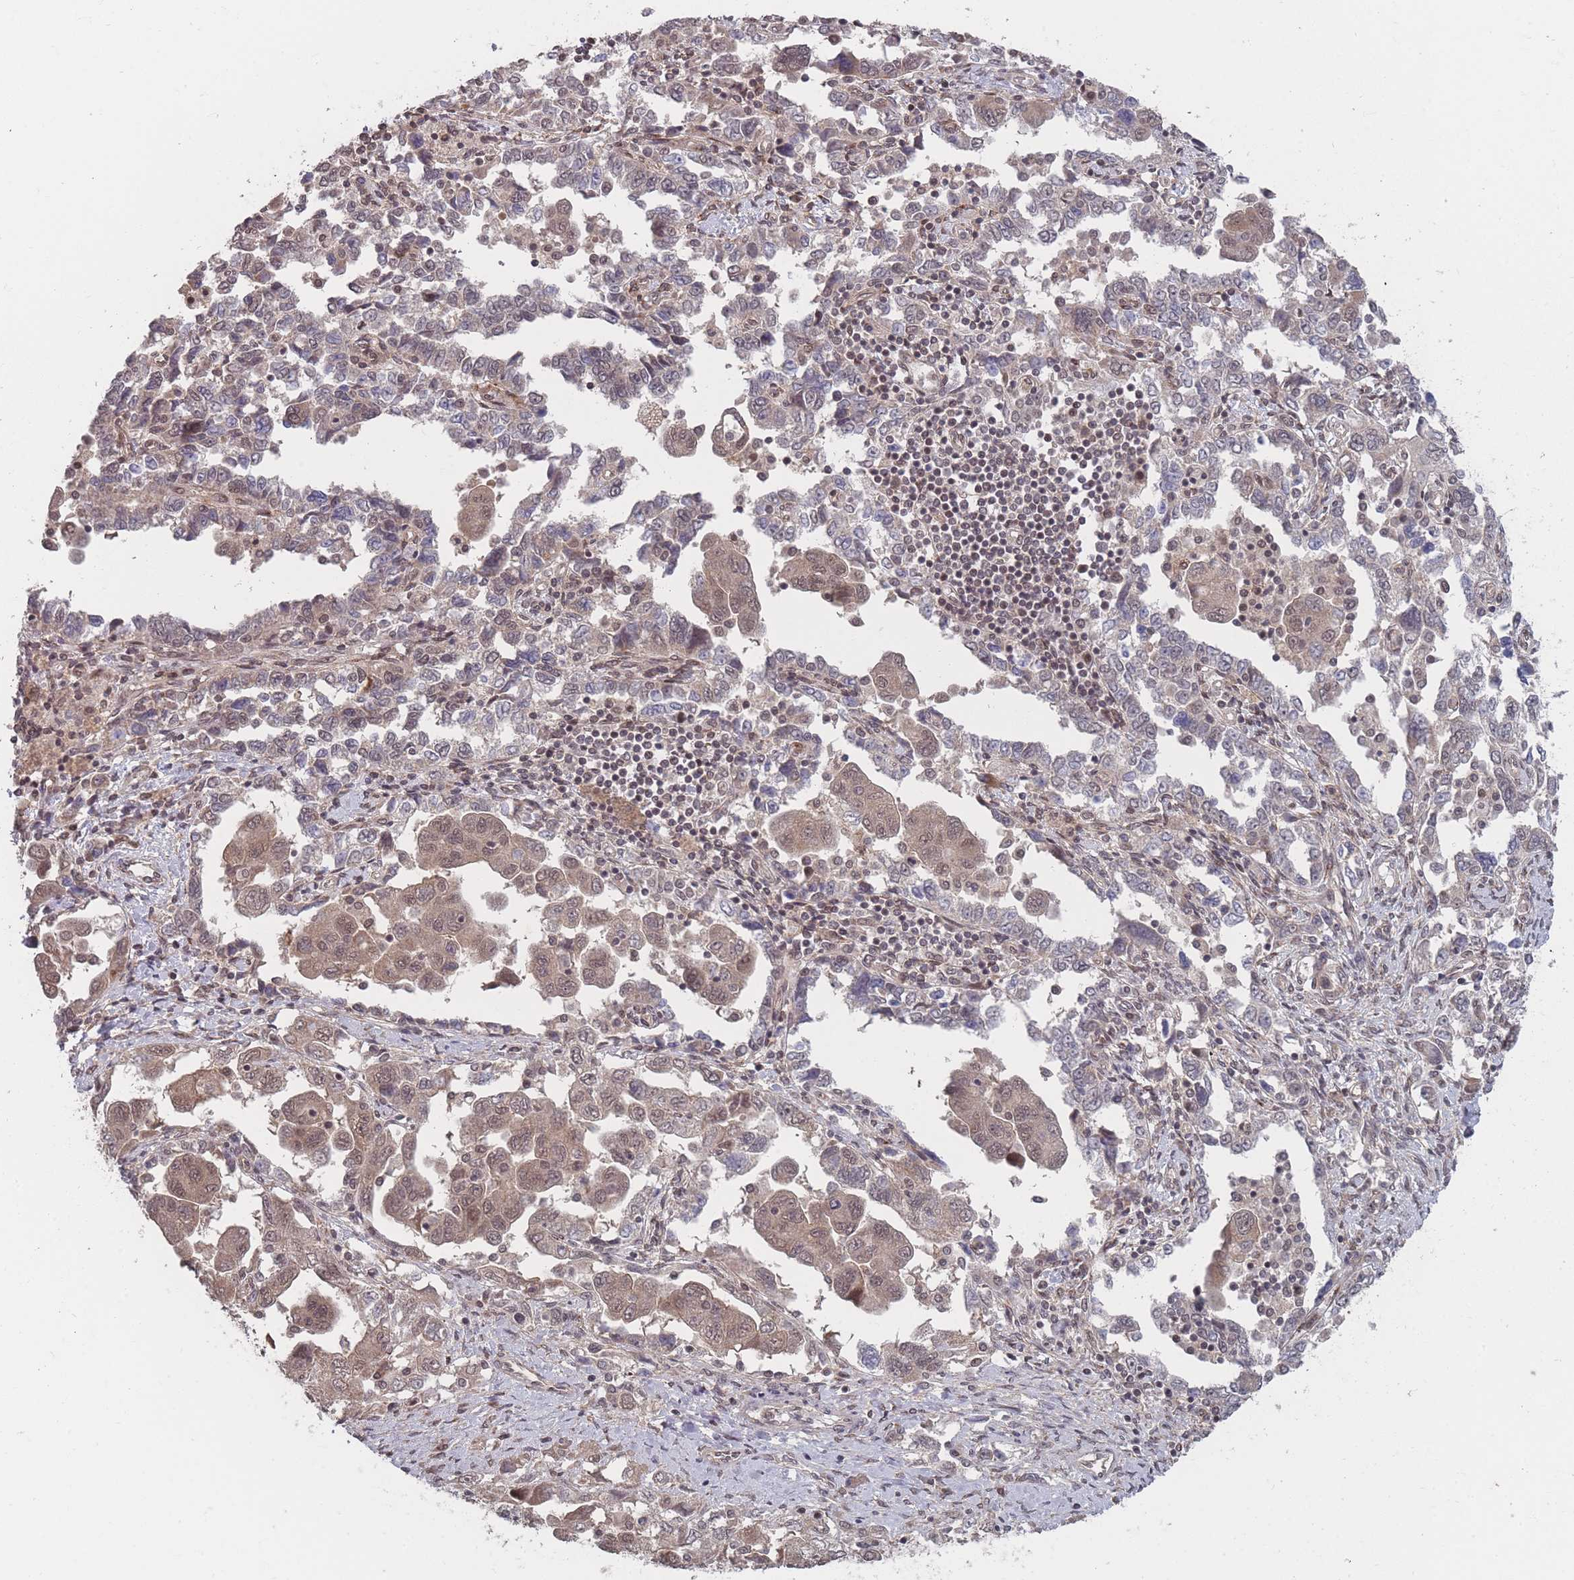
{"staining": {"intensity": "moderate", "quantity": ">75%", "location": "cytoplasmic/membranous,nuclear"}, "tissue": "ovarian cancer", "cell_type": "Tumor cells", "image_type": "cancer", "snomed": [{"axis": "morphology", "description": "Carcinoma, NOS"}, {"axis": "morphology", "description": "Cystadenocarcinoma, serous, NOS"}, {"axis": "topography", "description": "Ovary"}], "caption": "Immunohistochemistry micrograph of human carcinoma (ovarian) stained for a protein (brown), which exhibits medium levels of moderate cytoplasmic/membranous and nuclear staining in about >75% of tumor cells.", "gene": "CNTRL", "patient": {"sex": "female", "age": 69}}